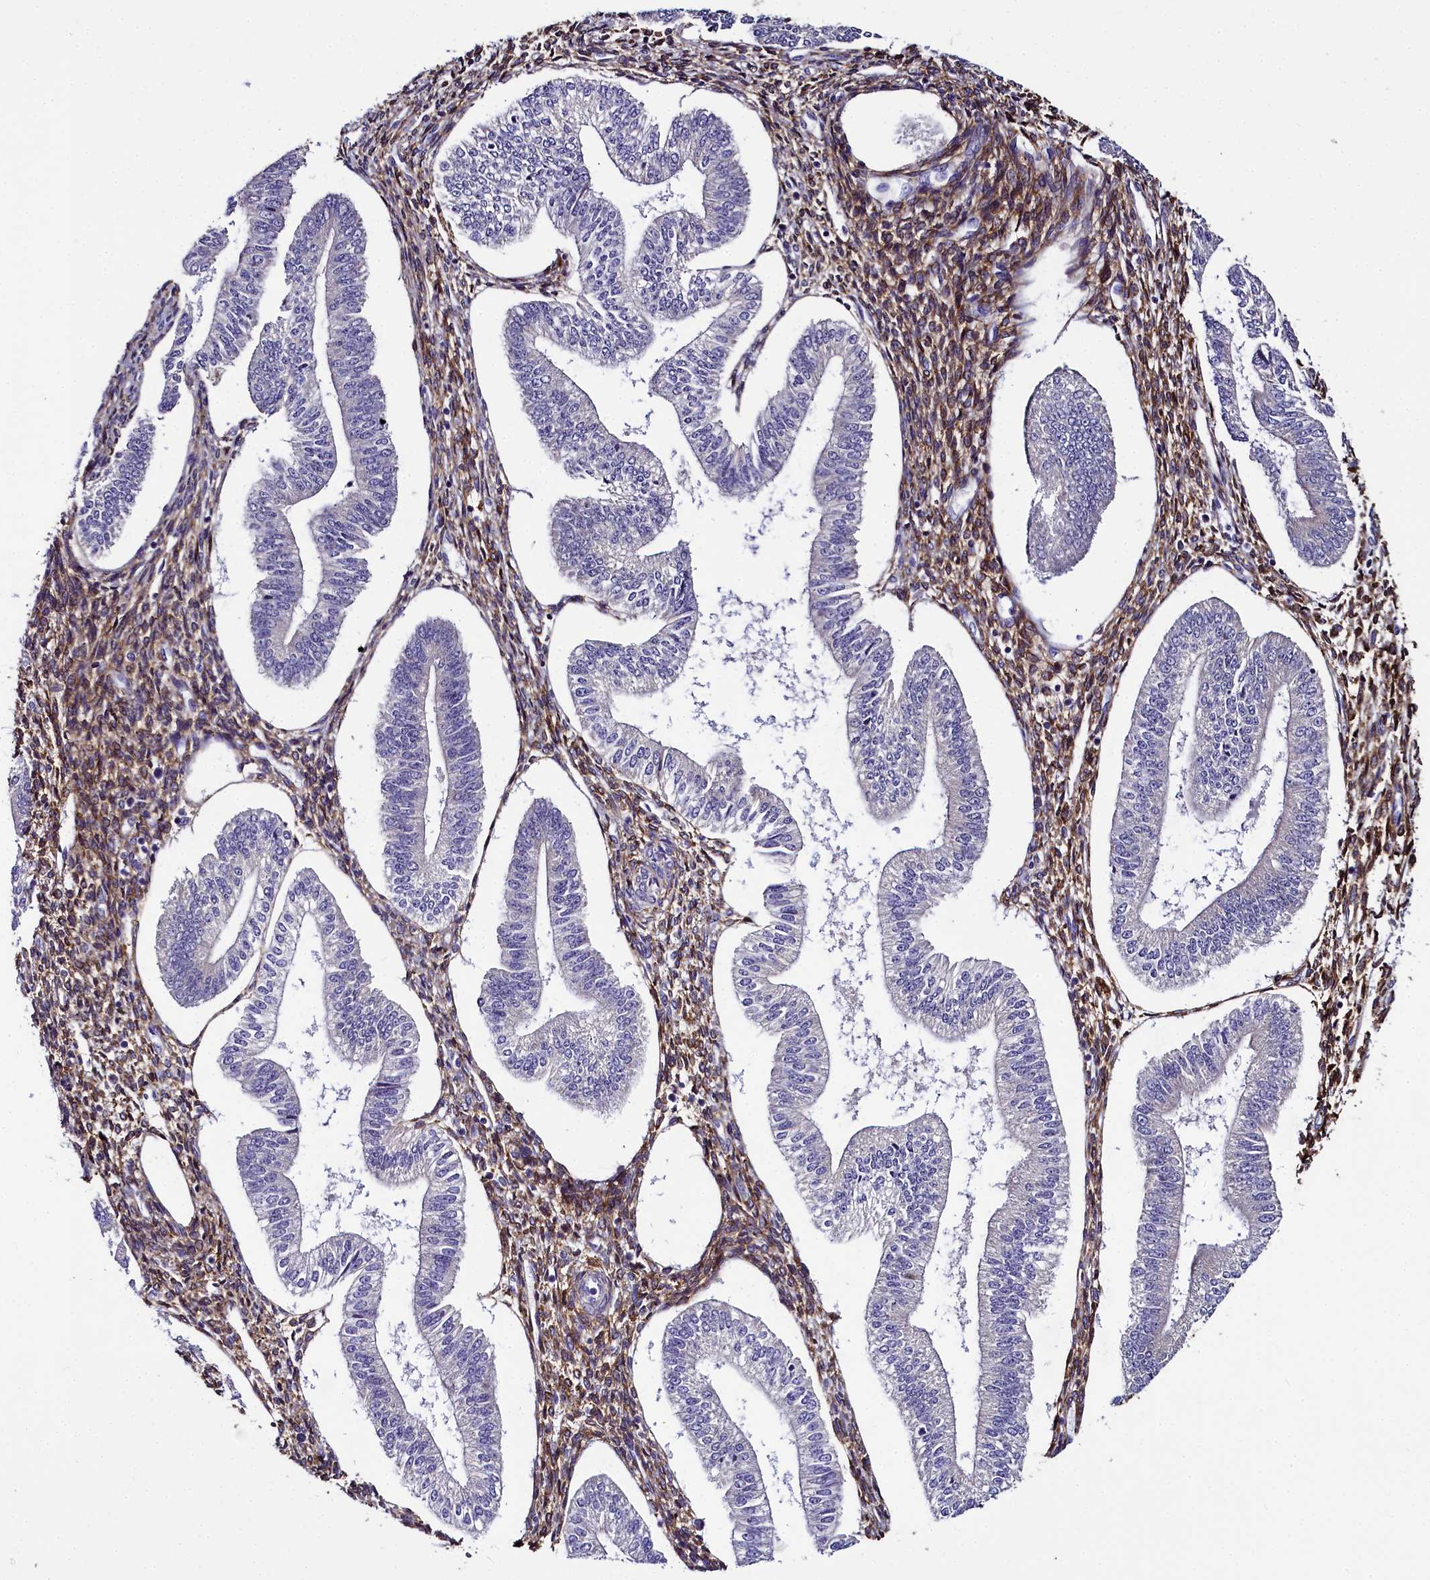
{"staining": {"intensity": "moderate", "quantity": ">75%", "location": "cytoplasmic/membranous"}, "tissue": "endometrium", "cell_type": "Cells in endometrial stroma", "image_type": "normal", "snomed": [{"axis": "morphology", "description": "Normal tissue, NOS"}, {"axis": "topography", "description": "Endometrium"}], "caption": "Immunohistochemical staining of normal endometrium shows >75% levels of moderate cytoplasmic/membranous protein positivity in approximately >75% of cells in endometrial stroma.", "gene": "MRC2", "patient": {"sex": "female", "age": 34}}